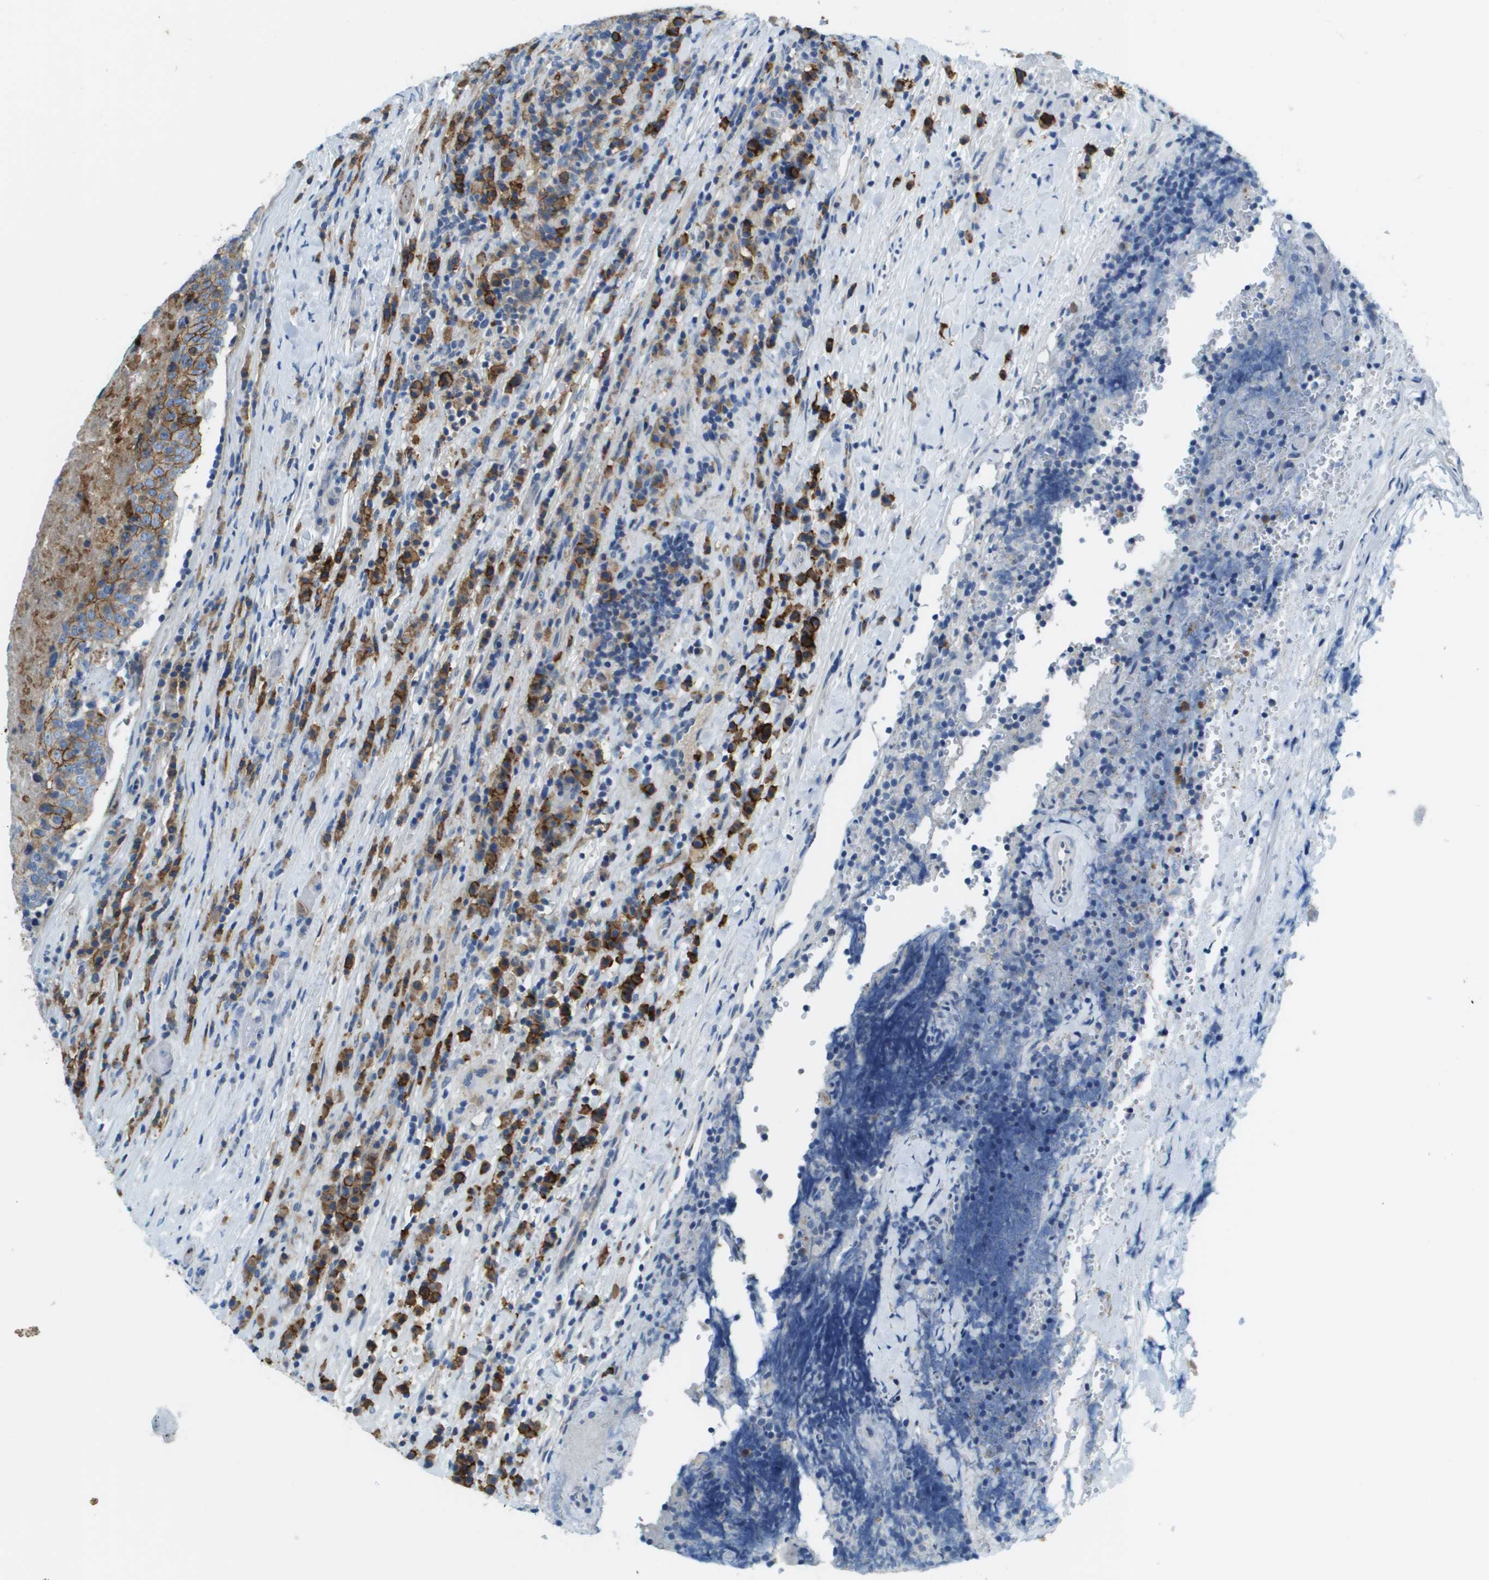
{"staining": {"intensity": "moderate", "quantity": "25%-75%", "location": "cytoplasmic/membranous"}, "tissue": "head and neck cancer", "cell_type": "Tumor cells", "image_type": "cancer", "snomed": [{"axis": "morphology", "description": "Squamous cell carcinoma, NOS"}, {"axis": "morphology", "description": "Squamous cell carcinoma, metastatic, NOS"}, {"axis": "topography", "description": "Lymph node"}, {"axis": "topography", "description": "Head-Neck"}], "caption": "Immunohistochemistry image of human metastatic squamous cell carcinoma (head and neck) stained for a protein (brown), which reveals medium levels of moderate cytoplasmic/membranous positivity in about 25%-75% of tumor cells.", "gene": "SDC1", "patient": {"sex": "male", "age": 62}}